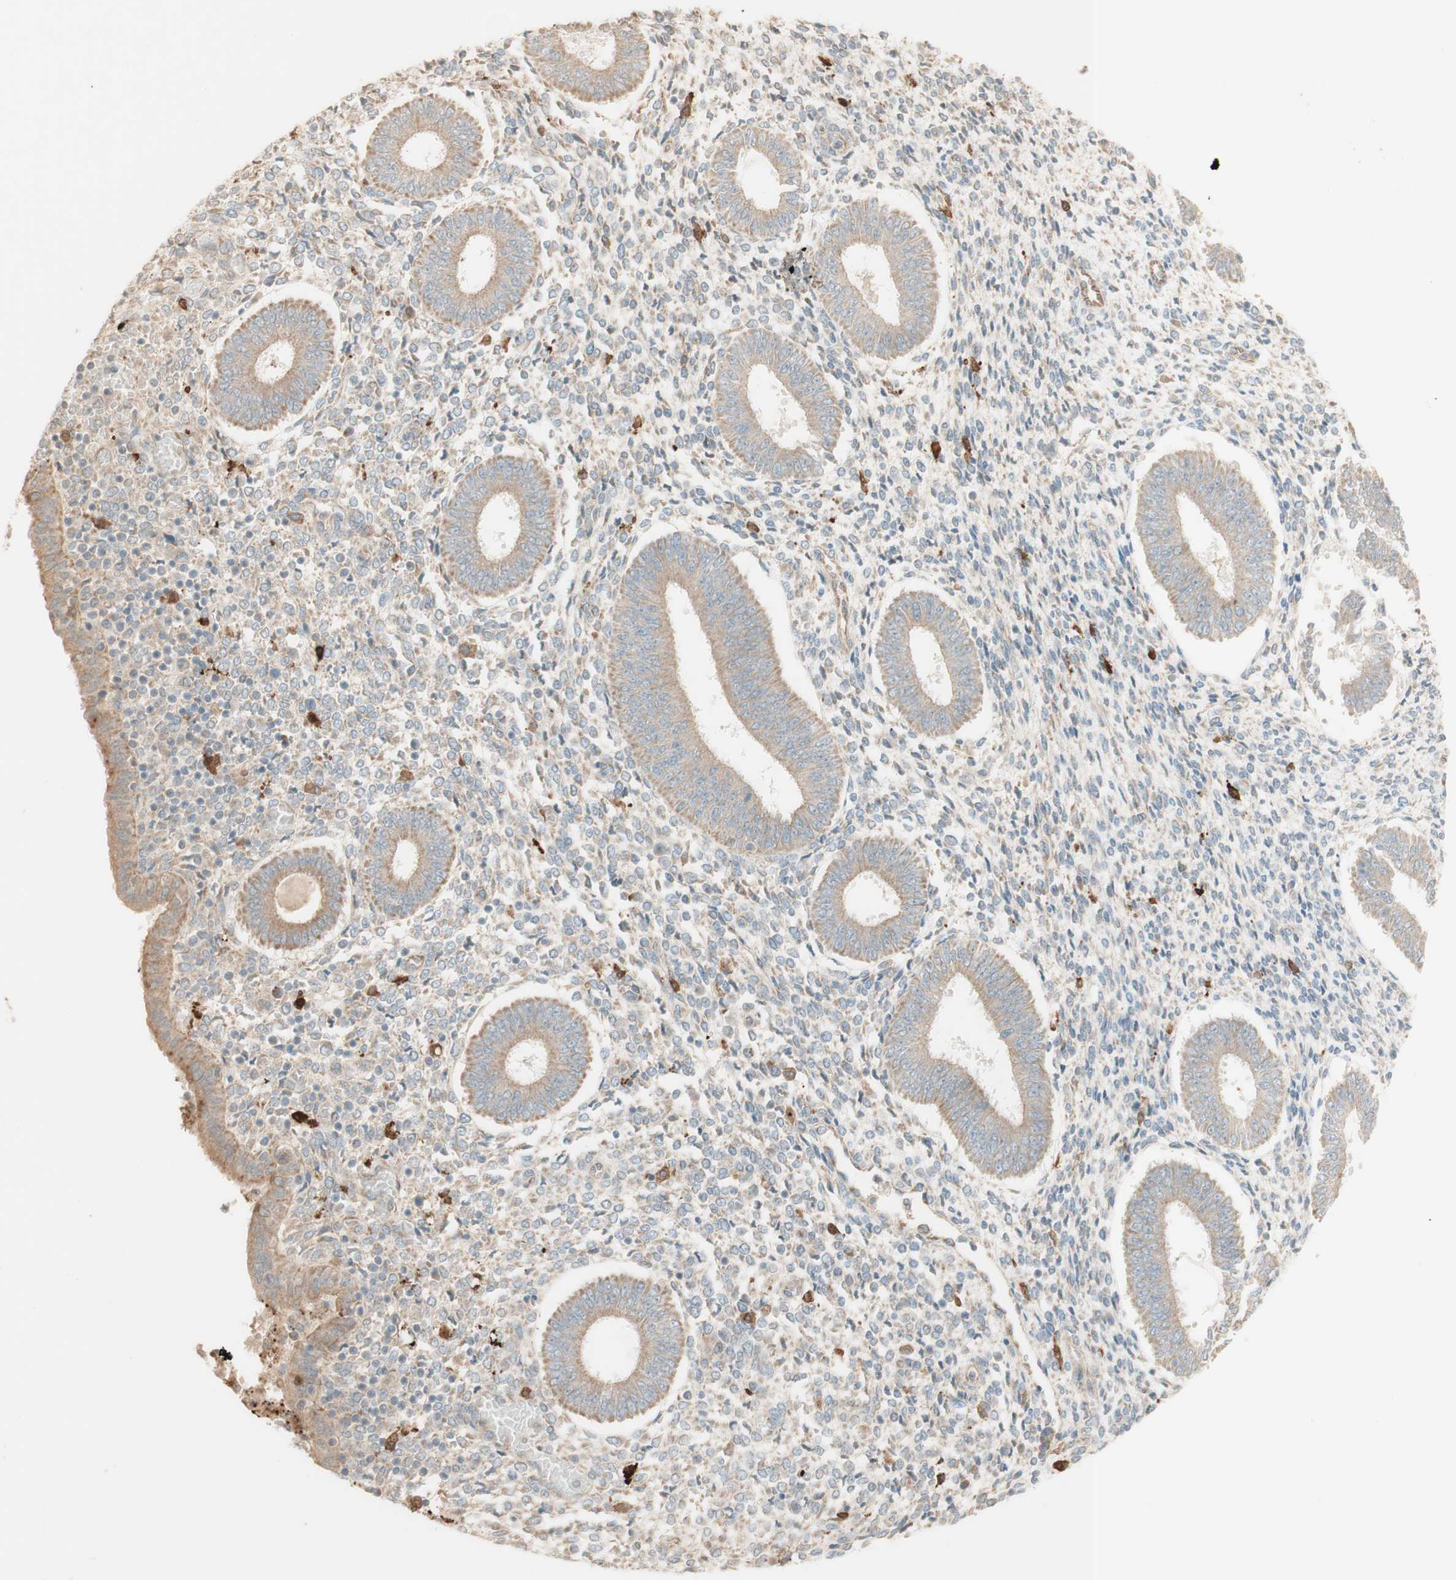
{"staining": {"intensity": "weak", "quantity": "25%-75%", "location": "cytoplasmic/membranous"}, "tissue": "endometrium", "cell_type": "Cells in endometrial stroma", "image_type": "normal", "snomed": [{"axis": "morphology", "description": "Normal tissue, NOS"}, {"axis": "topography", "description": "Endometrium"}], "caption": "A photomicrograph of human endometrium stained for a protein demonstrates weak cytoplasmic/membranous brown staining in cells in endometrial stroma.", "gene": "CLCN2", "patient": {"sex": "female", "age": 35}}